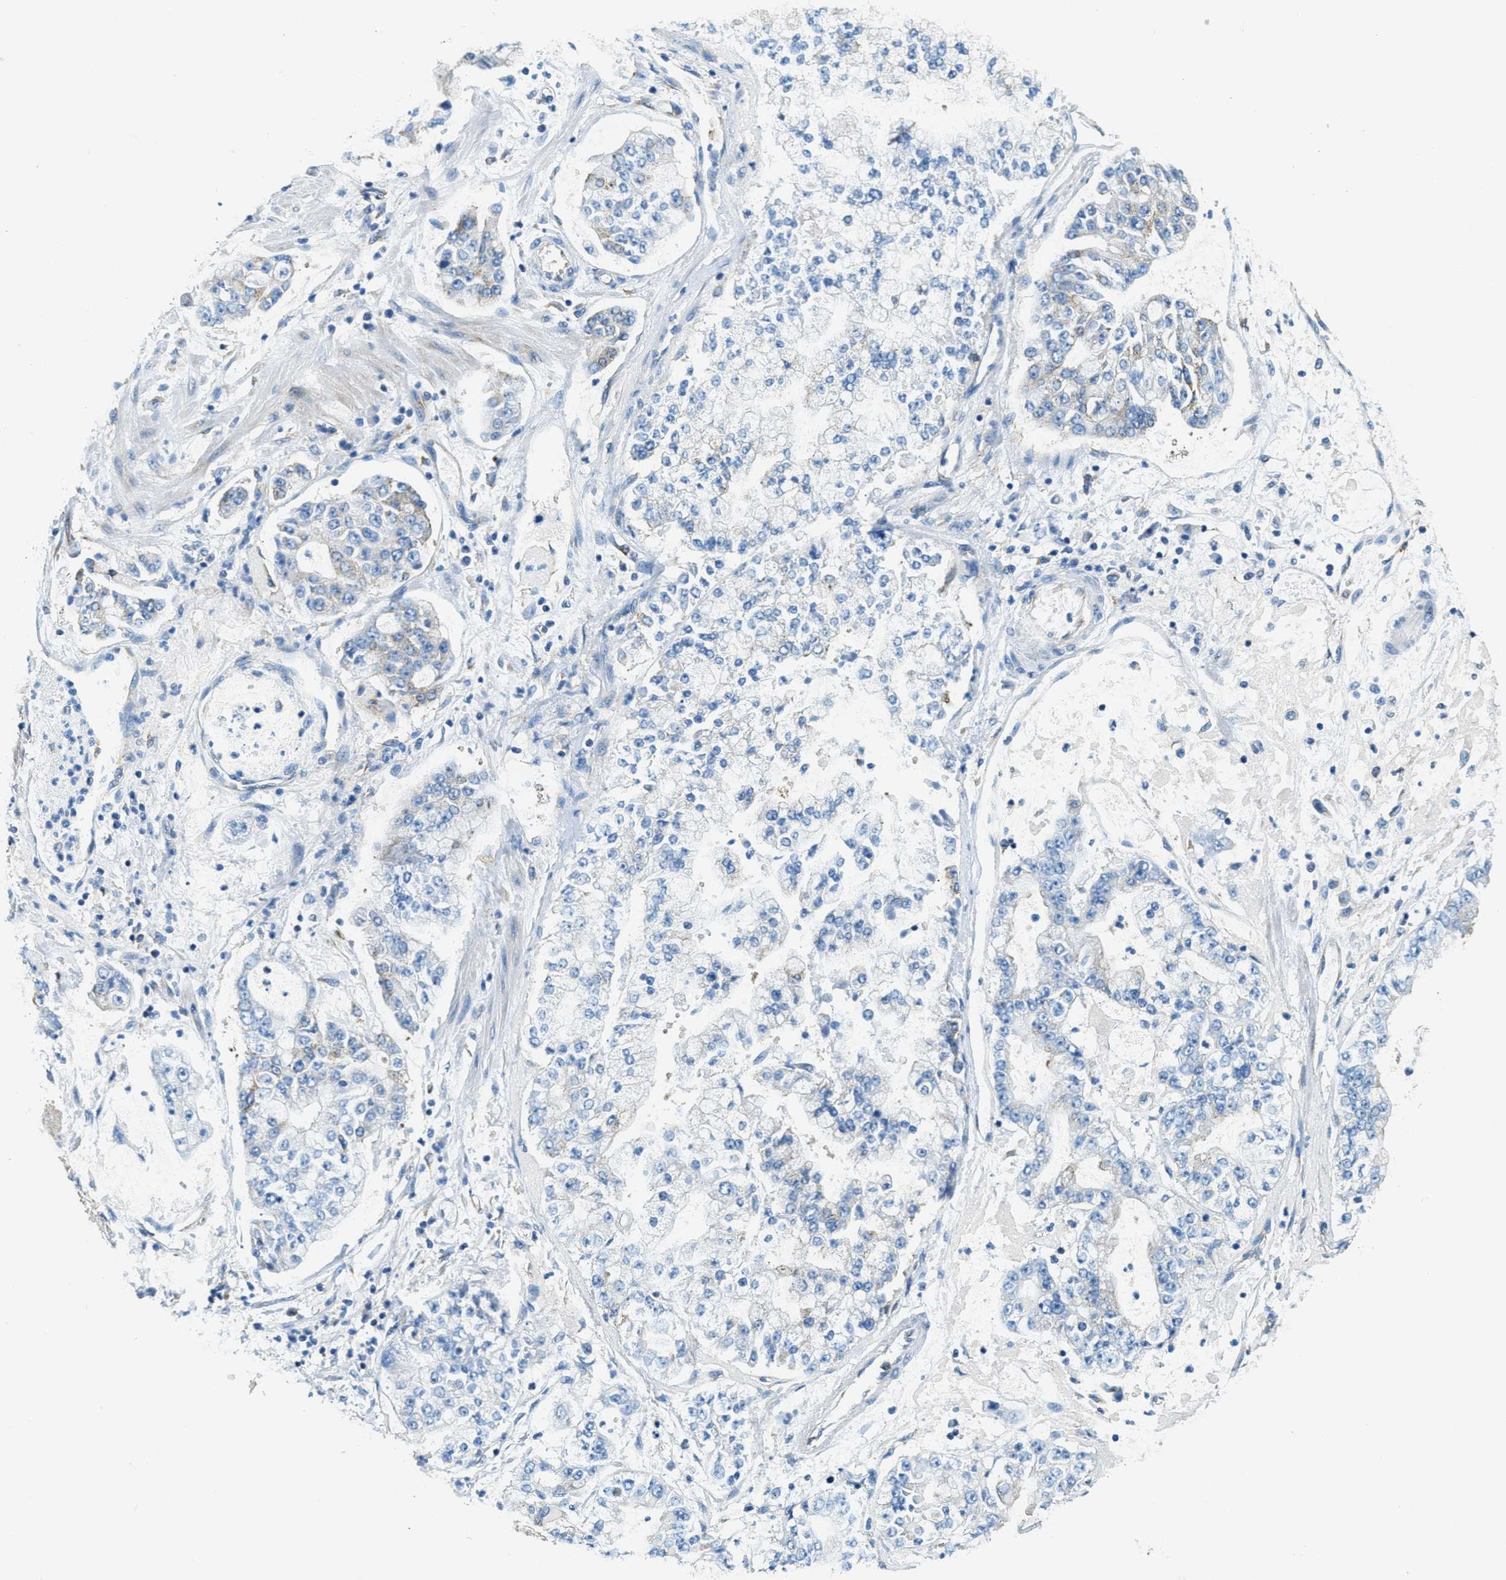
{"staining": {"intensity": "weak", "quantity": "<25%", "location": "cytoplasmic/membranous"}, "tissue": "stomach cancer", "cell_type": "Tumor cells", "image_type": "cancer", "snomed": [{"axis": "morphology", "description": "Adenocarcinoma, NOS"}, {"axis": "topography", "description": "Stomach"}], "caption": "Immunohistochemical staining of human stomach cancer reveals no significant expression in tumor cells. Brightfield microscopy of immunohistochemistry stained with DAB (3,3'-diaminobenzidine) (brown) and hematoxylin (blue), captured at high magnification.", "gene": "AP2B1", "patient": {"sex": "male", "age": 76}}